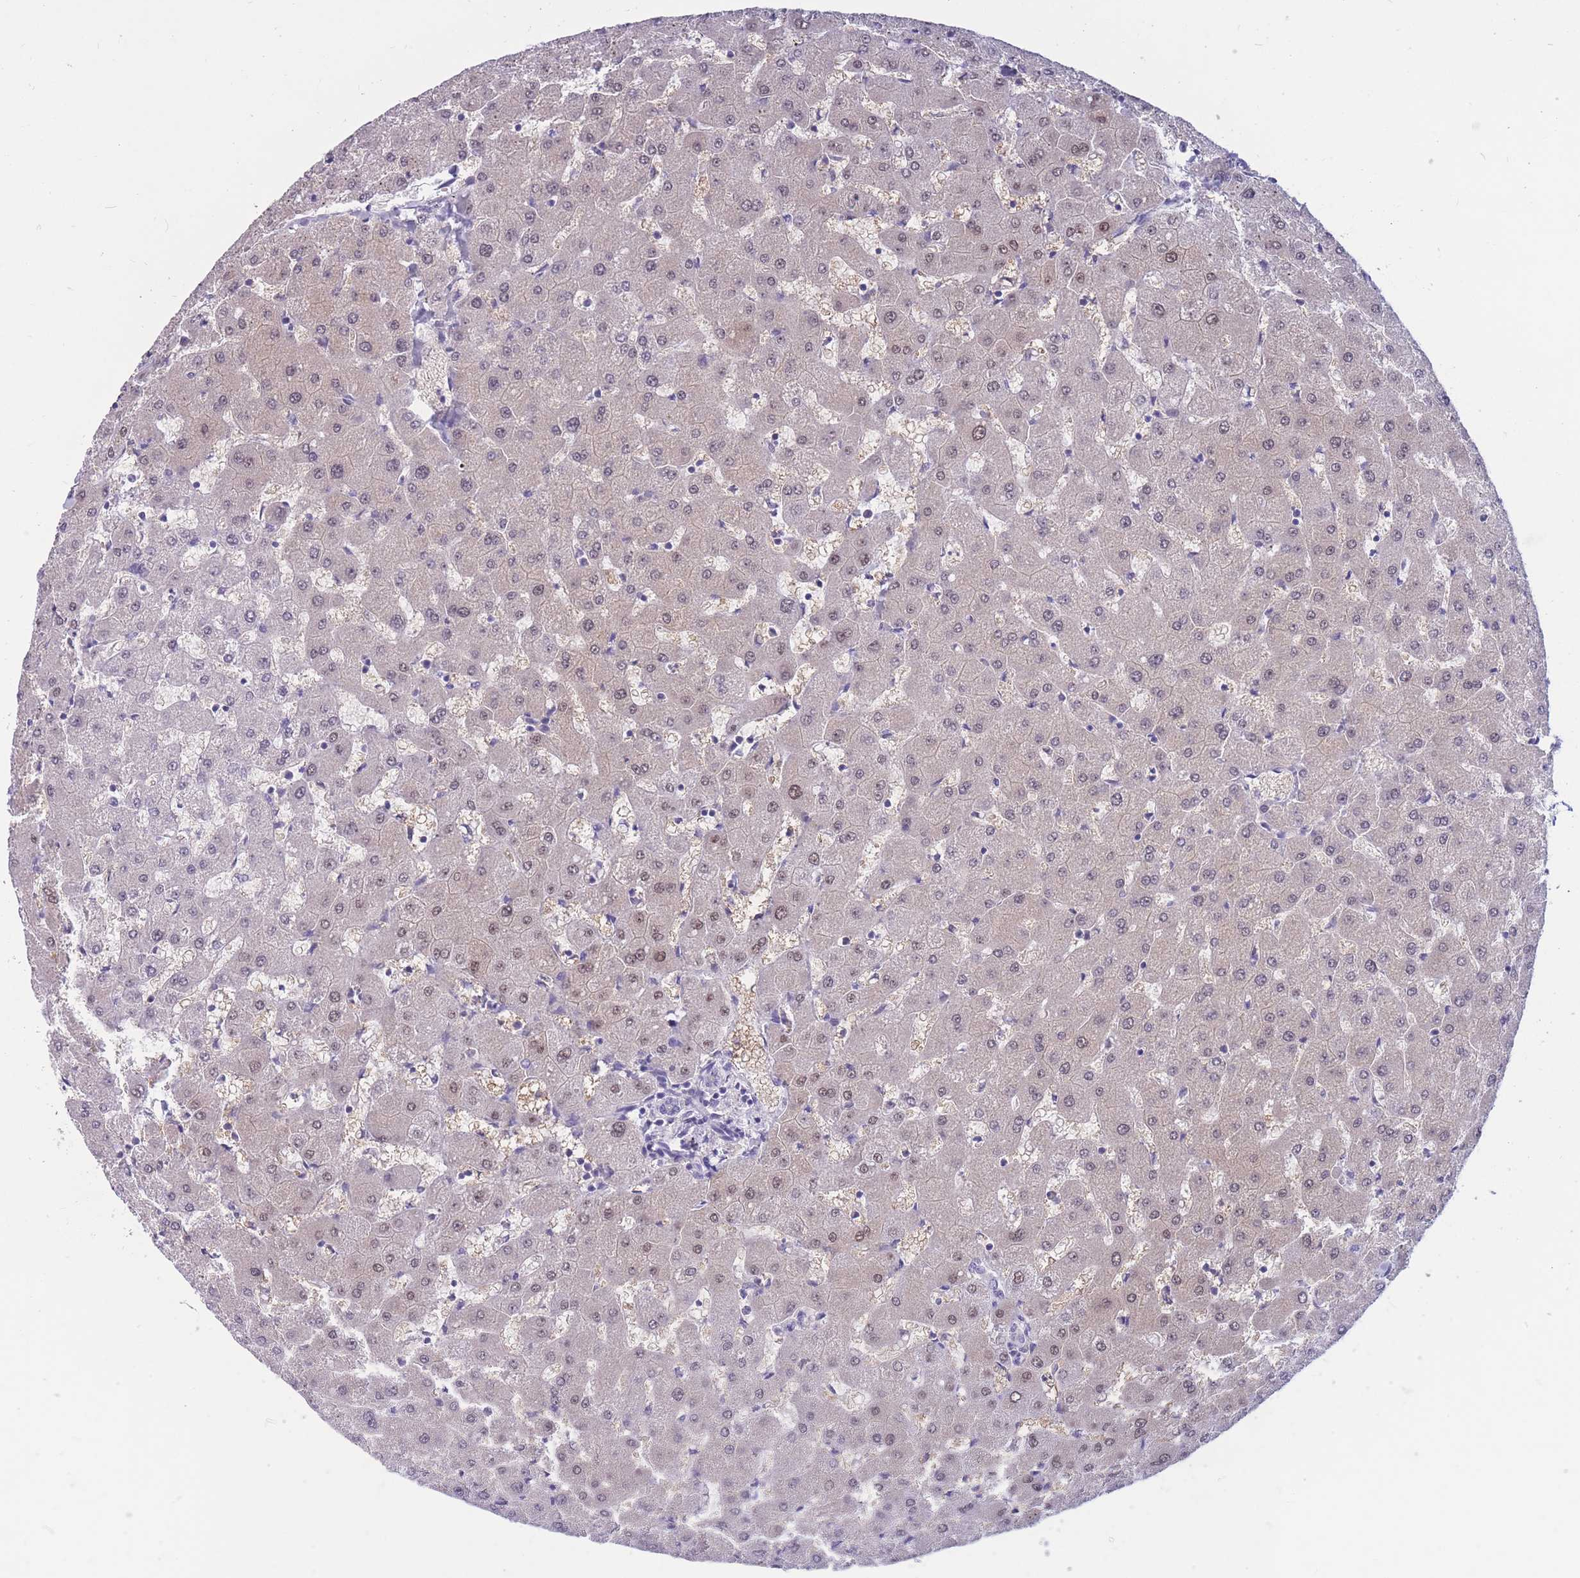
{"staining": {"intensity": "negative", "quantity": "none", "location": "none"}, "tissue": "liver", "cell_type": "Cholangiocytes", "image_type": "normal", "snomed": [{"axis": "morphology", "description": "Normal tissue, NOS"}, {"axis": "topography", "description": "Liver"}], "caption": "This is an IHC micrograph of unremarkable human liver. There is no positivity in cholangiocytes.", "gene": "BOP1", "patient": {"sex": "female", "age": 63}}